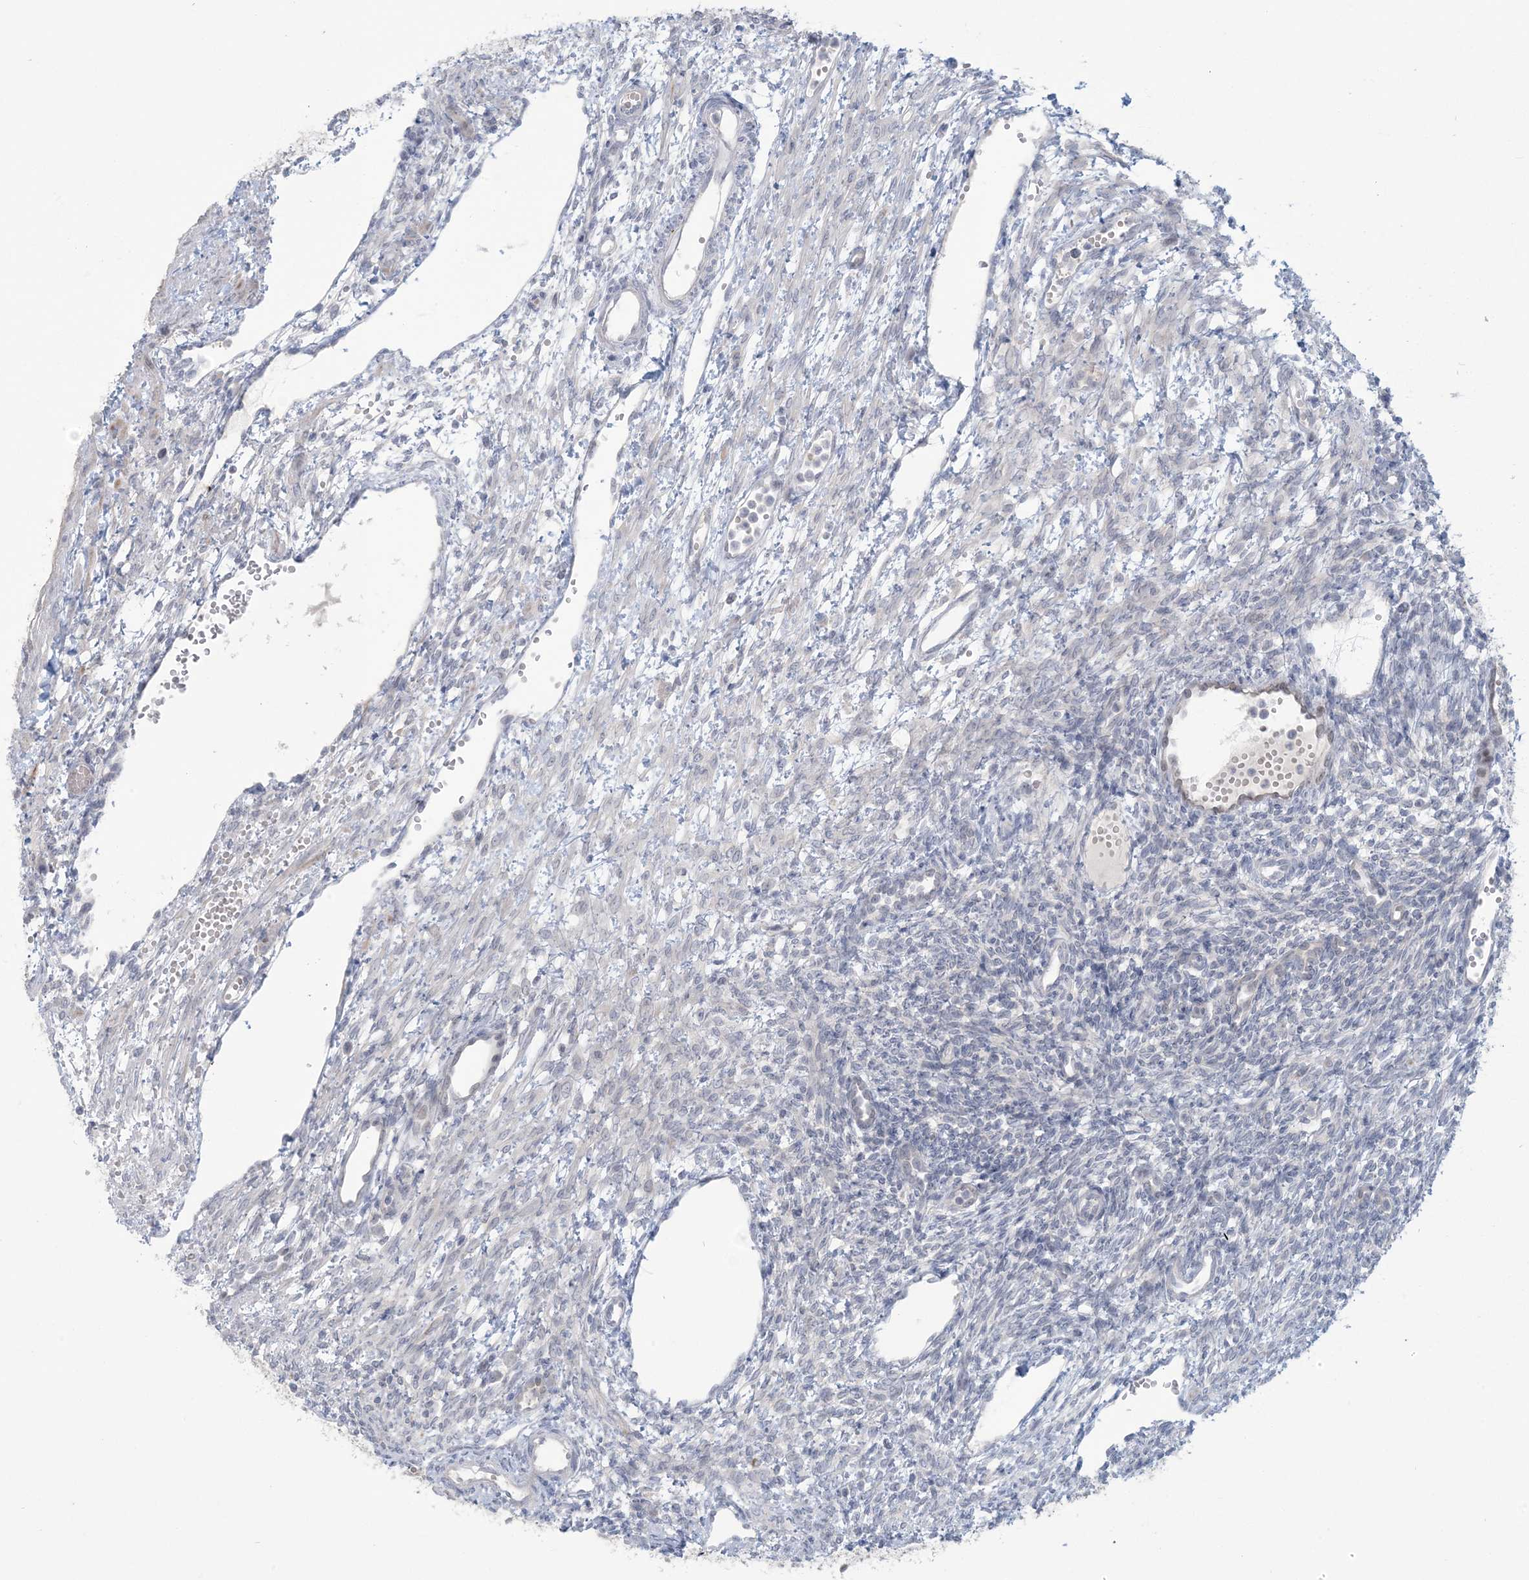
{"staining": {"intensity": "negative", "quantity": "none", "location": "none"}, "tissue": "ovary", "cell_type": "Ovarian stroma cells", "image_type": "normal", "snomed": [{"axis": "morphology", "description": "Normal tissue, NOS"}, {"axis": "morphology", "description": "Cyst, NOS"}, {"axis": "topography", "description": "Ovary"}], "caption": "High power microscopy photomicrograph of an immunohistochemistry photomicrograph of normal ovary, revealing no significant positivity in ovarian stroma cells.", "gene": "NRBP2", "patient": {"sex": "female", "age": 33}}